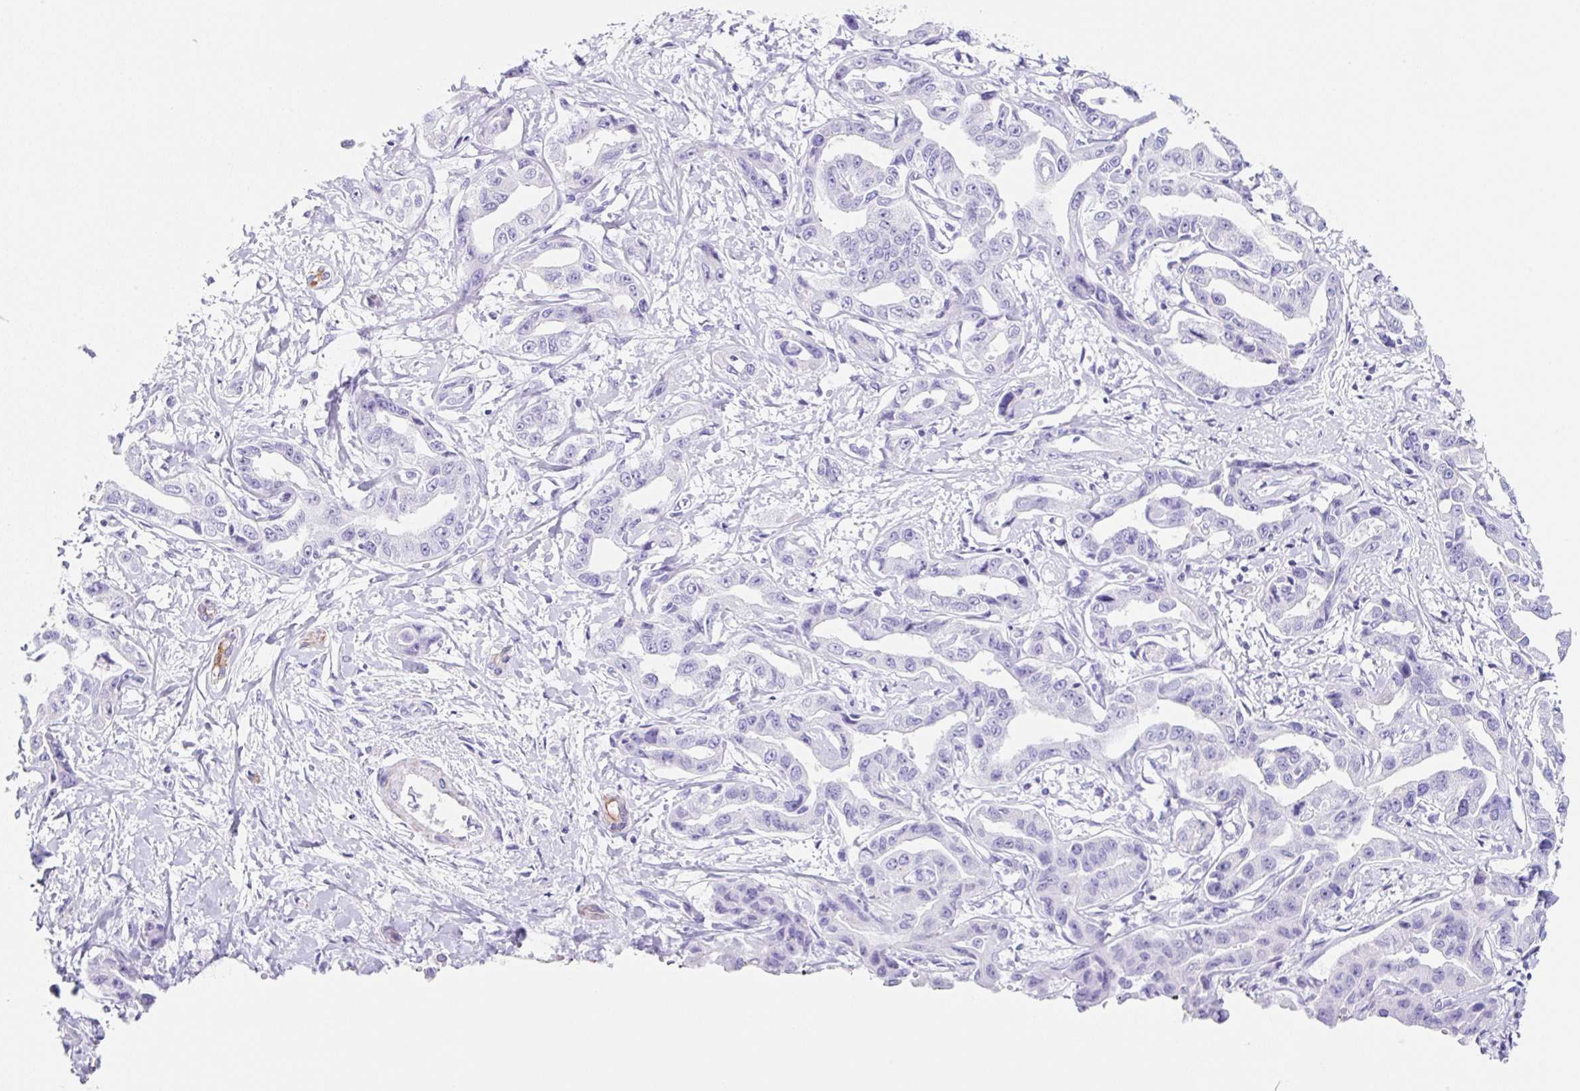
{"staining": {"intensity": "negative", "quantity": "none", "location": "none"}, "tissue": "liver cancer", "cell_type": "Tumor cells", "image_type": "cancer", "snomed": [{"axis": "morphology", "description": "Cholangiocarcinoma"}, {"axis": "topography", "description": "Liver"}], "caption": "IHC histopathology image of liver cancer stained for a protein (brown), which displays no positivity in tumor cells. (Brightfield microscopy of DAB (3,3'-diaminobenzidine) immunohistochemistry (IHC) at high magnification).", "gene": "CLDND2", "patient": {"sex": "male", "age": 59}}